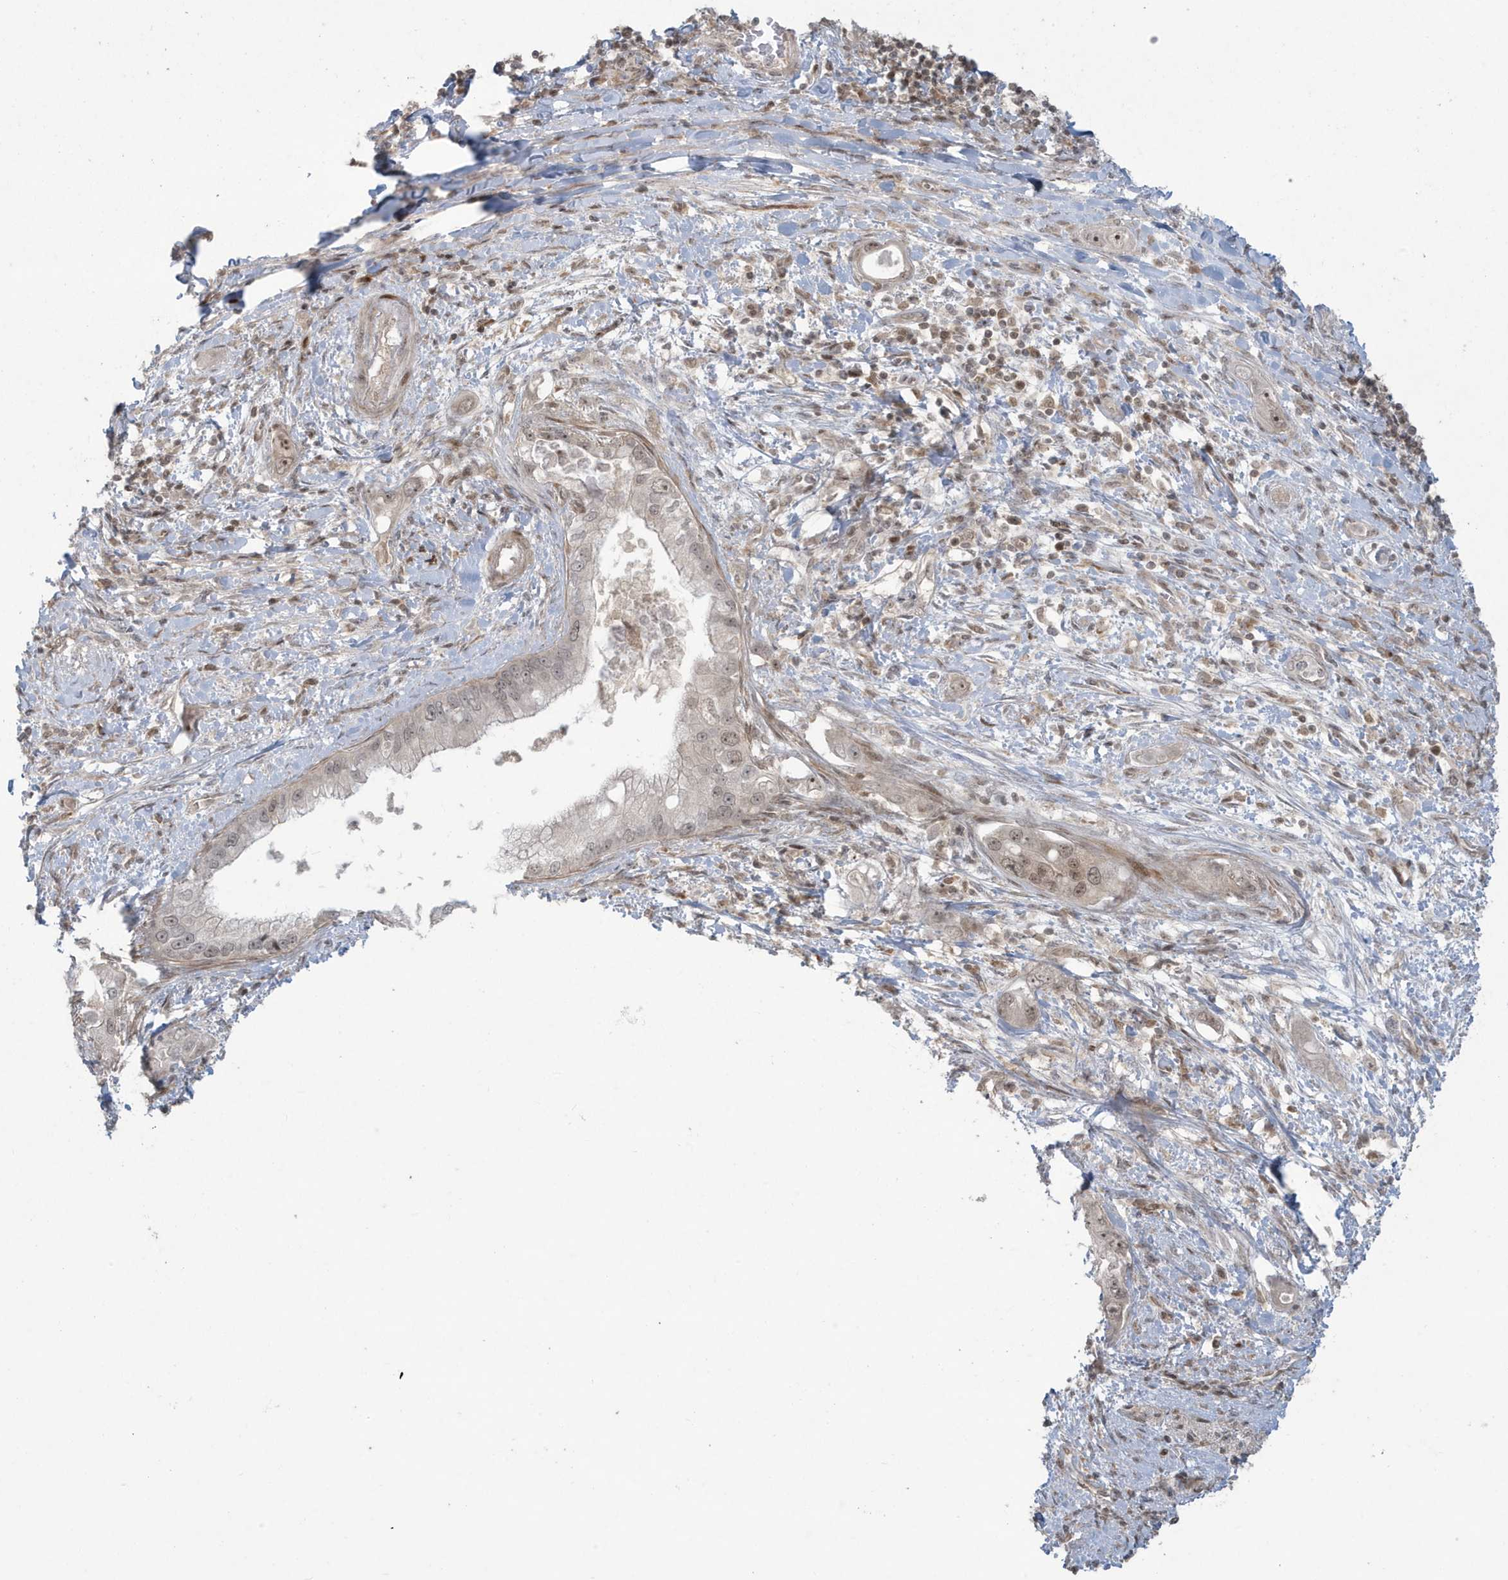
{"staining": {"intensity": "weak", "quantity": ">75%", "location": "nuclear"}, "tissue": "pancreatic cancer", "cell_type": "Tumor cells", "image_type": "cancer", "snomed": [{"axis": "morphology", "description": "Inflammation, NOS"}, {"axis": "morphology", "description": "Adenocarcinoma, NOS"}, {"axis": "topography", "description": "Pancreas"}], "caption": "Human pancreatic cancer stained for a protein (brown) exhibits weak nuclear positive expression in about >75% of tumor cells.", "gene": "C1orf52", "patient": {"sex": "female", "age": 56}}